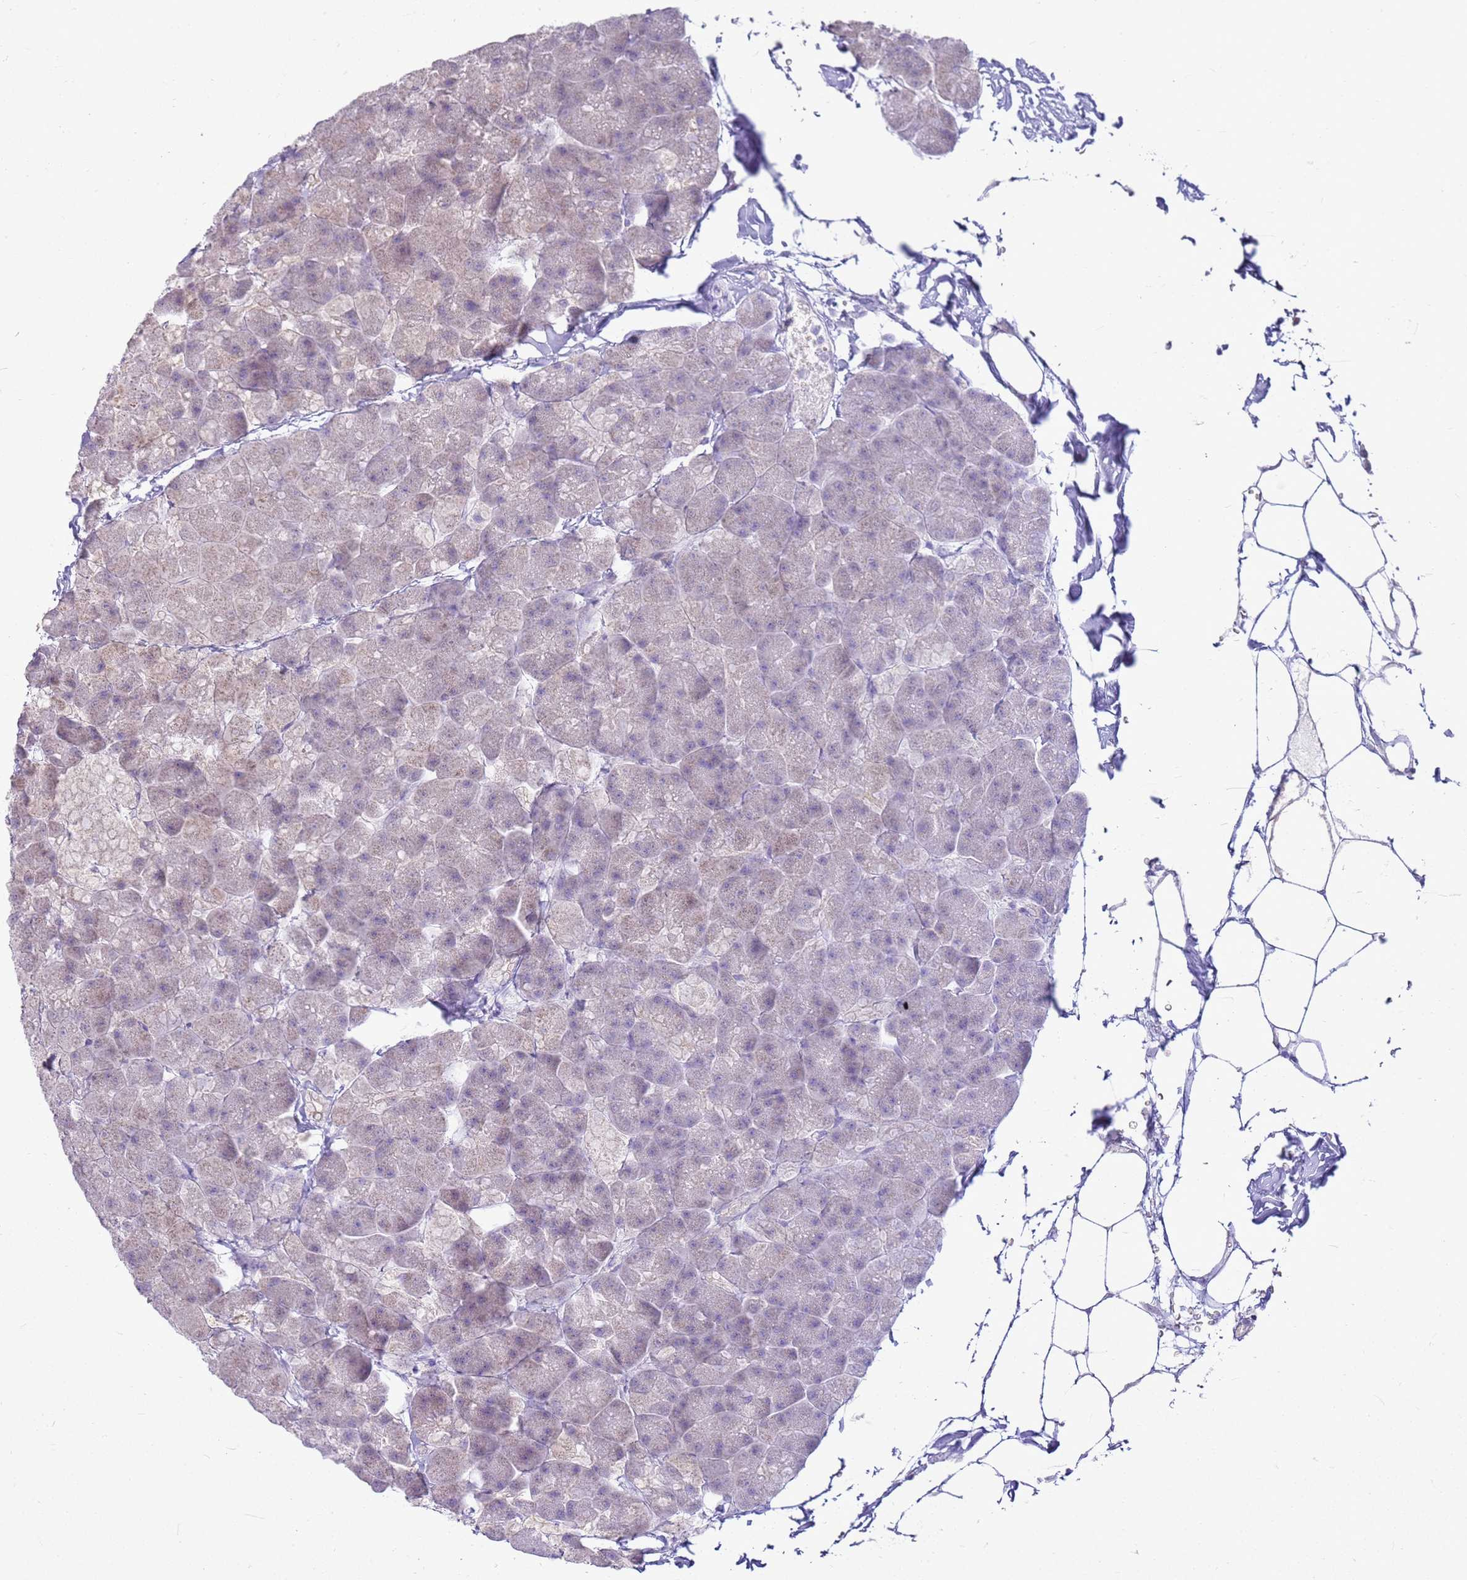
{"staining": {"intensity": "negative", "quantity": "none", "location": "none"}, "tissue": "pancreas", "cell_type": "Exocrine glandular cells", "image_type": "normal", "snomed": [{"axis": "morphology", "description": "Normal tissue, NOS"}, {"axis": "topography", "description": "Pancreas"}], "caption": "IHC histopathology image of benign pancreas: human pancreas stained with DAB (3,3'-diaminobenzidine) reveals no significant protein positivity in exocrine glandular cells. The staining is performed using DAB (3,3'-diaminobenzidine) brown chromogen with nuclei counter-stained in using hematoxylin.", "gene": "FABP2", "patient": {"sex": "male", "age": 35}}